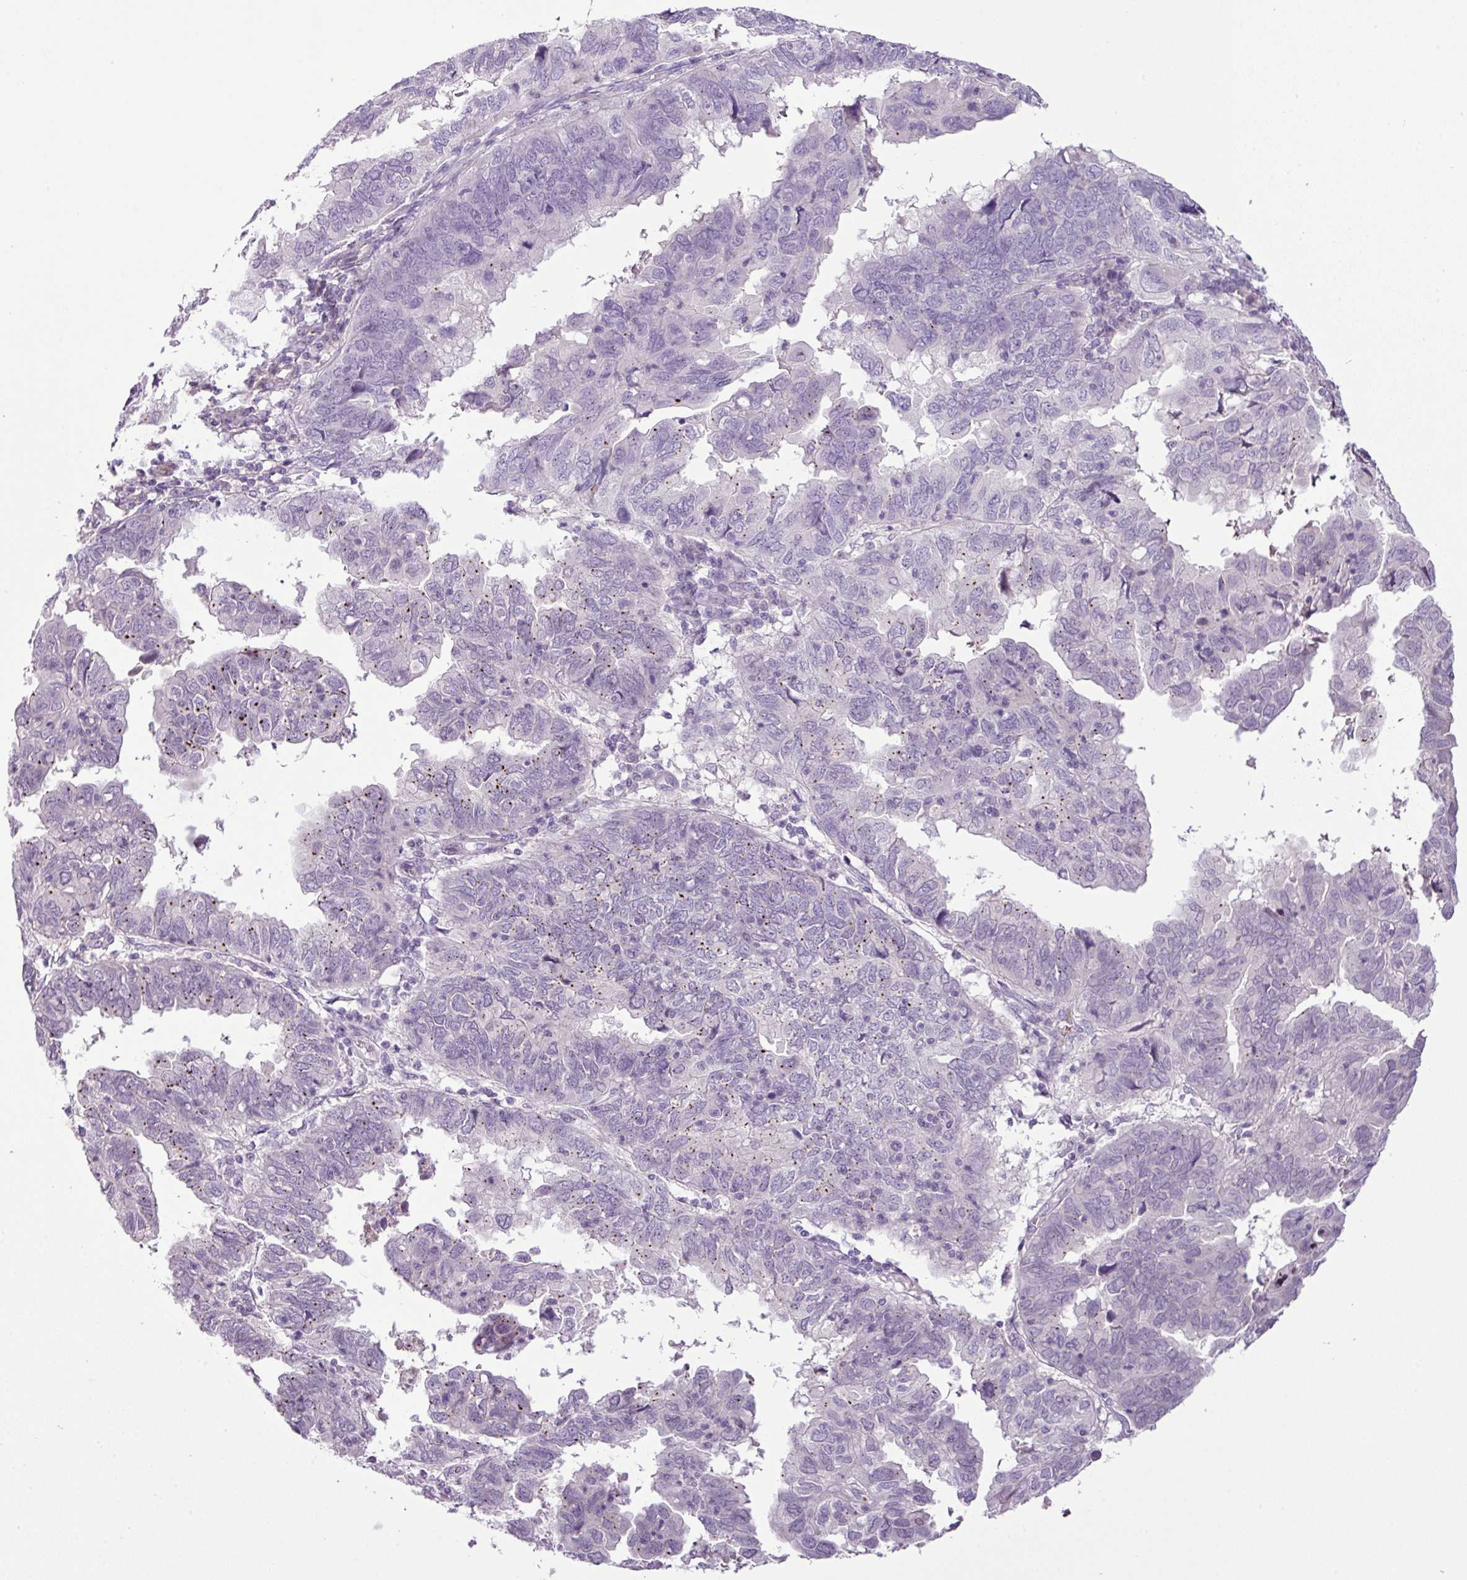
{"staining": {"intensity": "negative", "quantity": "none", "location": "none"}, "tissue": "endometrial cancer", "cell_type": "Tumor cells", "image_type": "cancer", "snomed": [{"axis": "morphology", "description": "Adenocarcinoma, NOS"}, {"axis": "topography", "description": "Uterus"}], "caption": "IHC photomicrograph of neoplastic tissue: endometrial adenocarcinoma stained with DAB shows no significant protein staining in tumor cells.", "gene": "DNAJB13", "patient": {"sex": "female", "age": 77}}